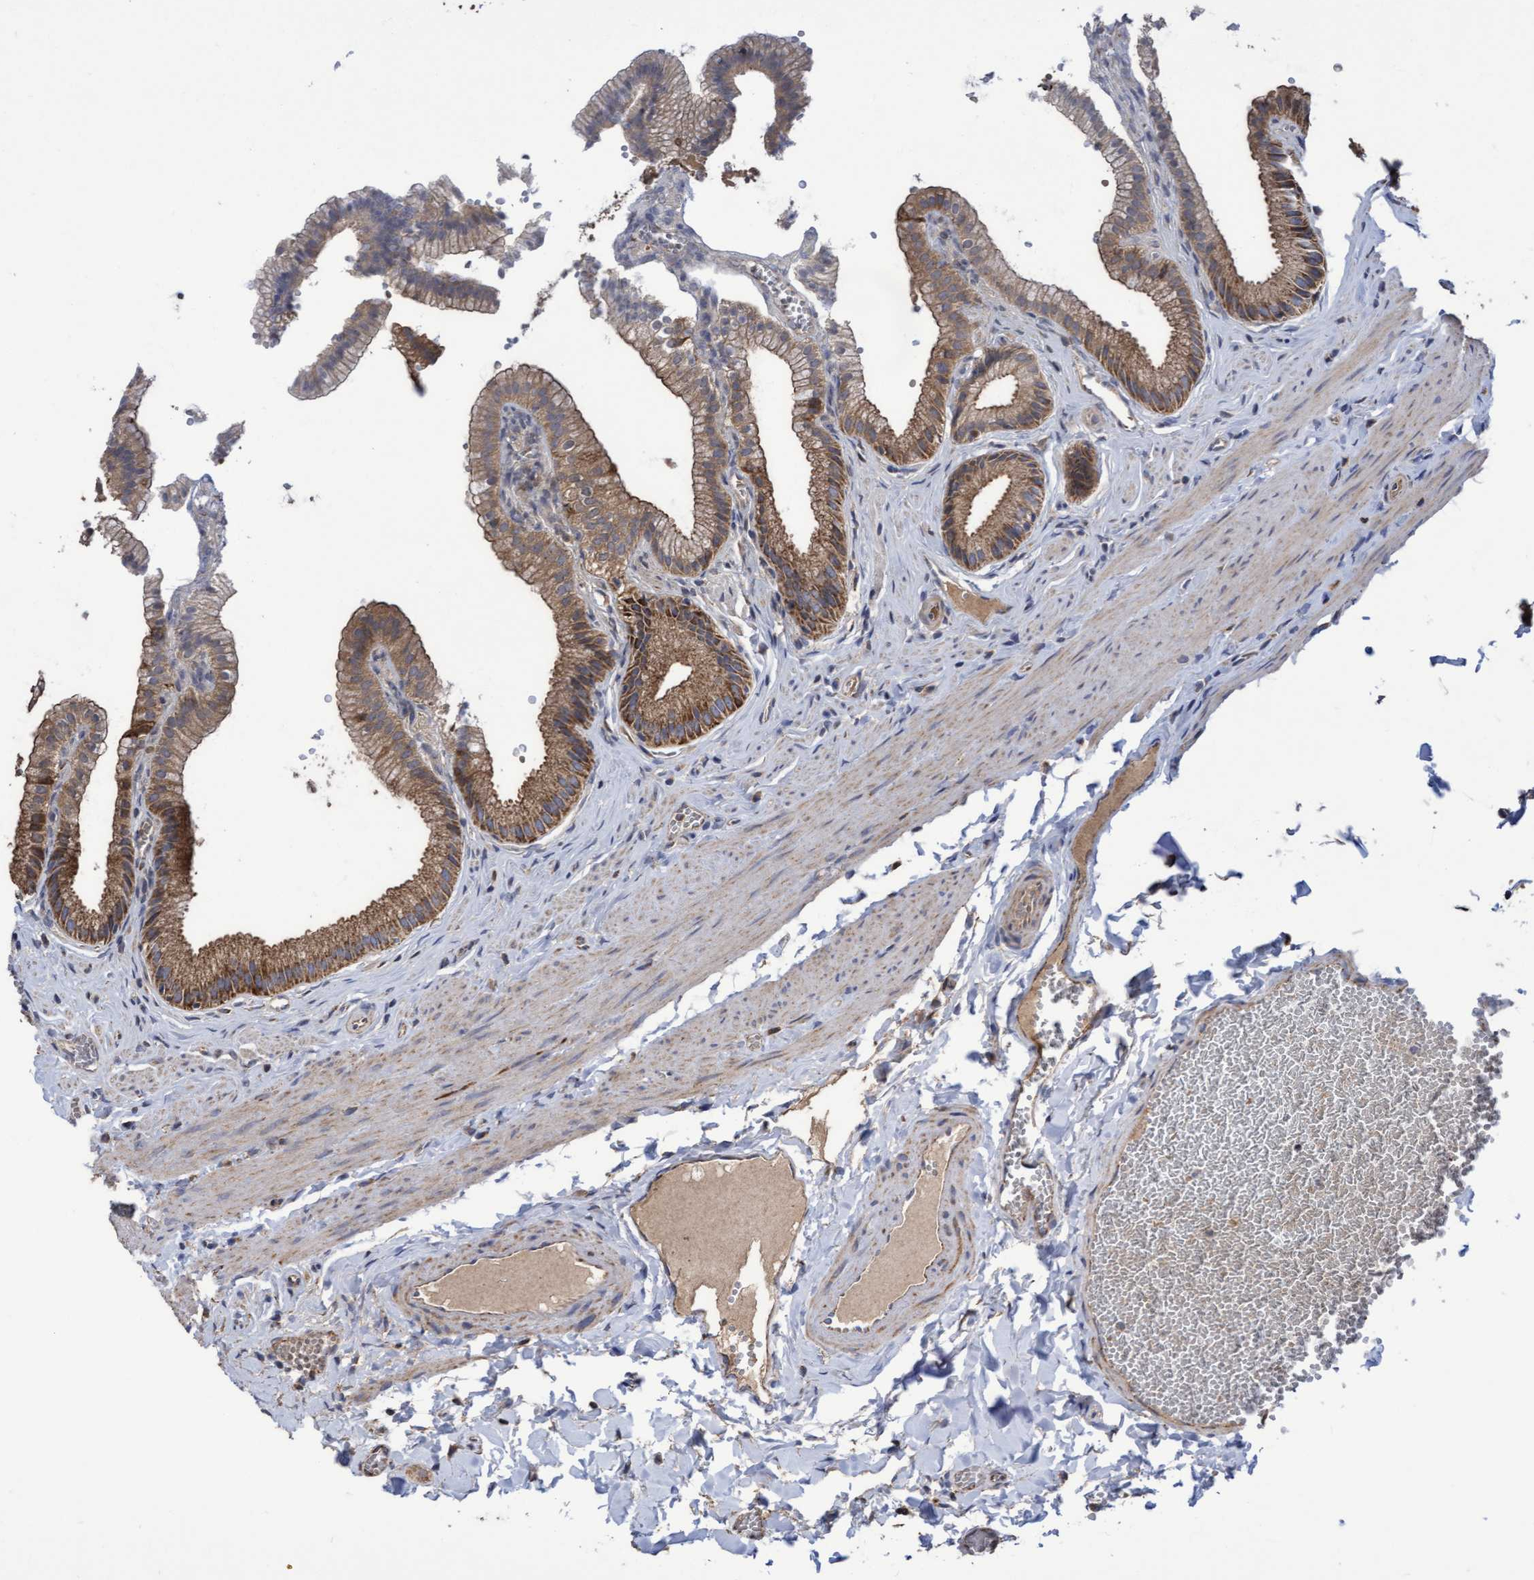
{"staining": {"intensity": "strong", "quantity": ">75%", "location": "cytoplasmic/membranous"}, "tissue": "gallbladder", "cell_type": "Glandular cells", "image_type": "normal", "snomed": [{"axis": "morphology", "description": "Normal tissue, NOS"}, {"axis": "topography", "description": "Gallbladder"}], "caption": "A brown stain shows strong cytoplasmic/membranous expression of a protein in glandular cells of unremarkable gallbladder.", "gene": "COBL", "patient": {"sex": "male", "age": 38}}